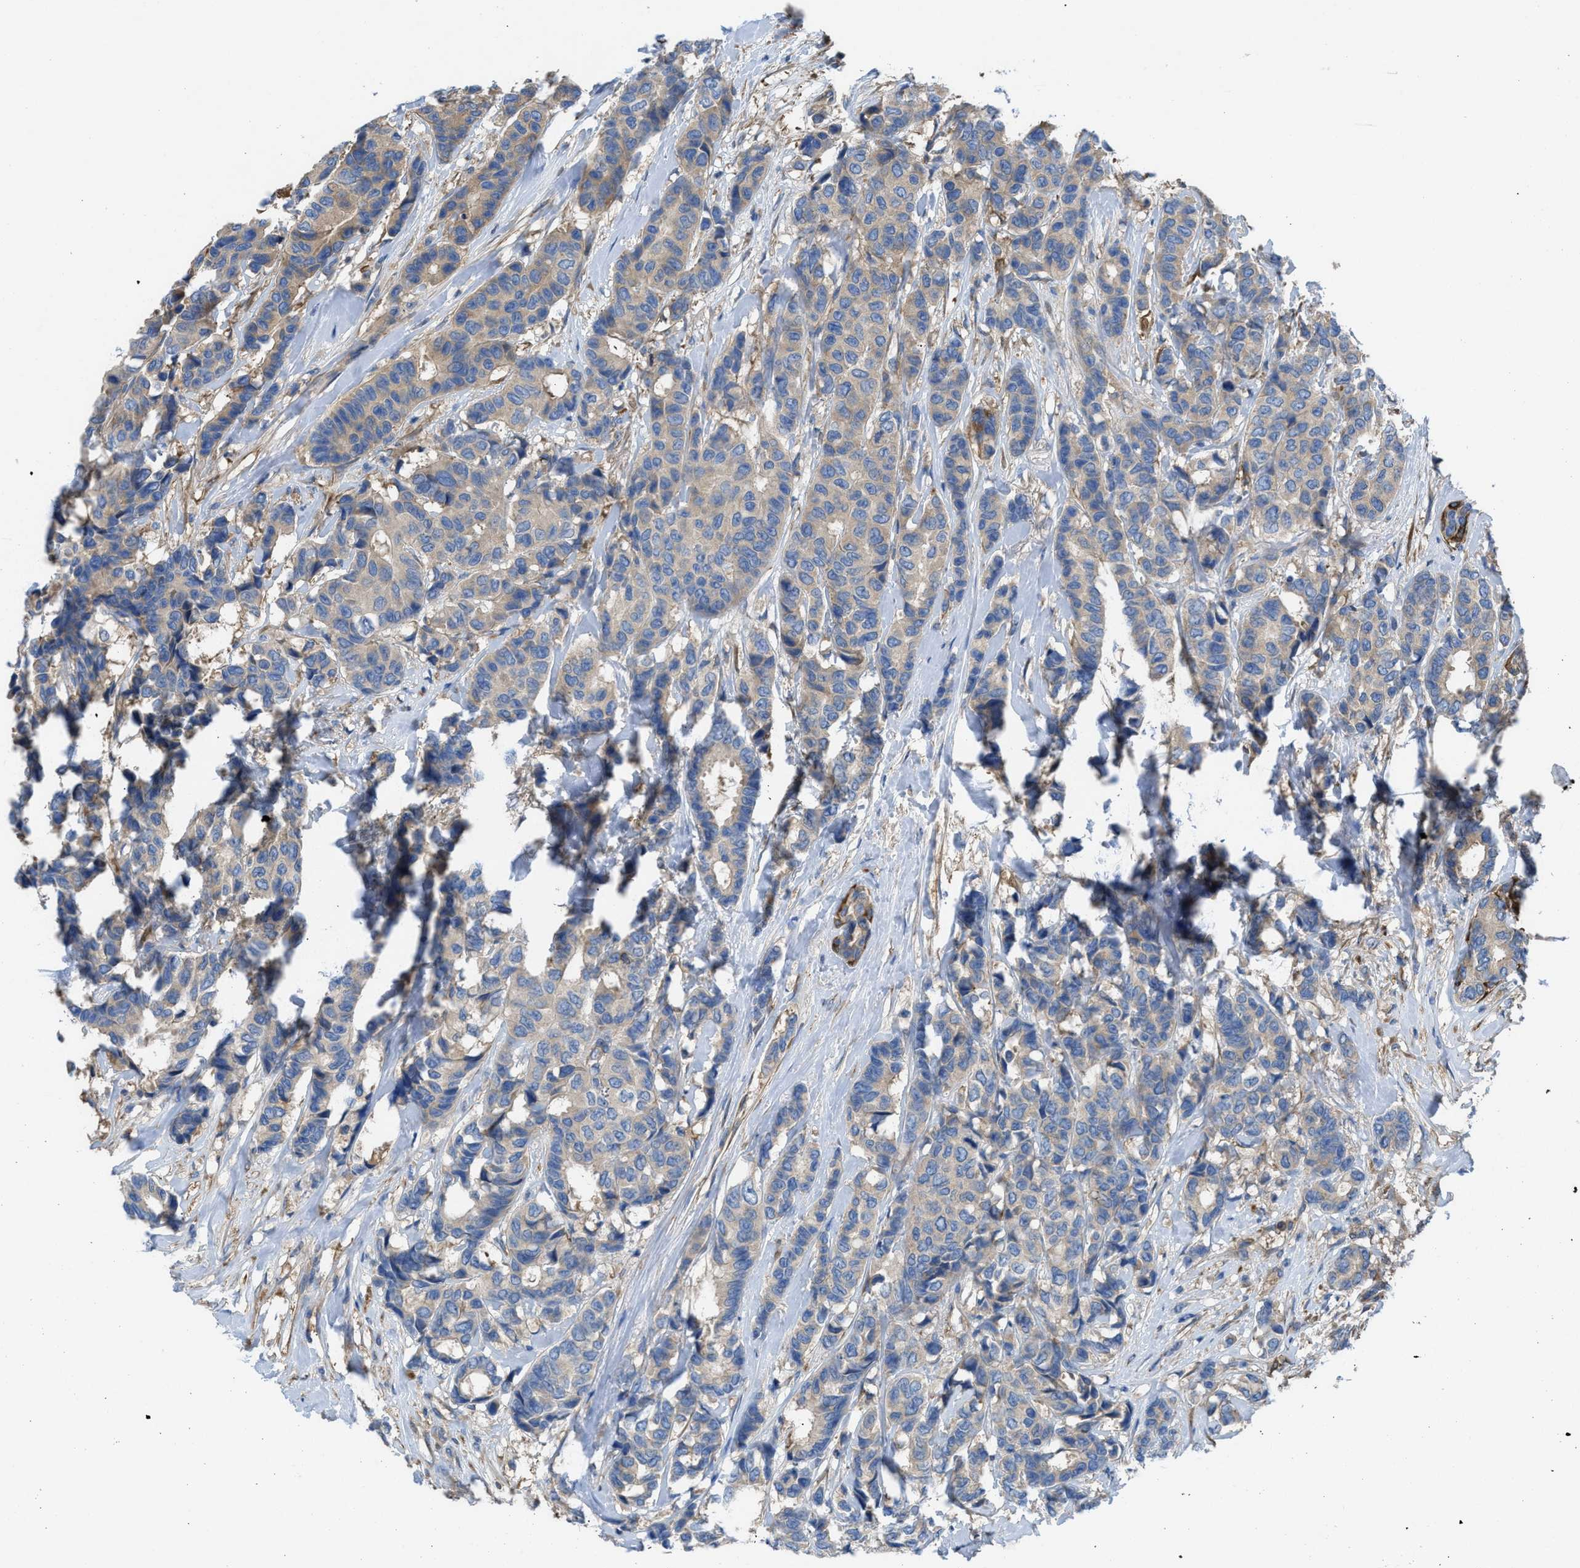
{"staining": {"intensity": "moderate", "quantity": "25%-75%", "location": "cytoplasmic/membranous"}, "tissue": "breast cancer", "cell_type": "Tumor cells", "image_type": "cancer", "snomed": [{"axis": "morphology", "description": "Duct carcinoma"}, {"axis": "topography", "description": "Breast"}], "caption": "Human breast intraductal carcinoma stained with a brown dye exhibits moderate cytoplasmic/membranous positive positivity in approximately 25%-75% of tumor cells.", "gene": "CHKB", "patient": {"sex": "female", "age": 87}}